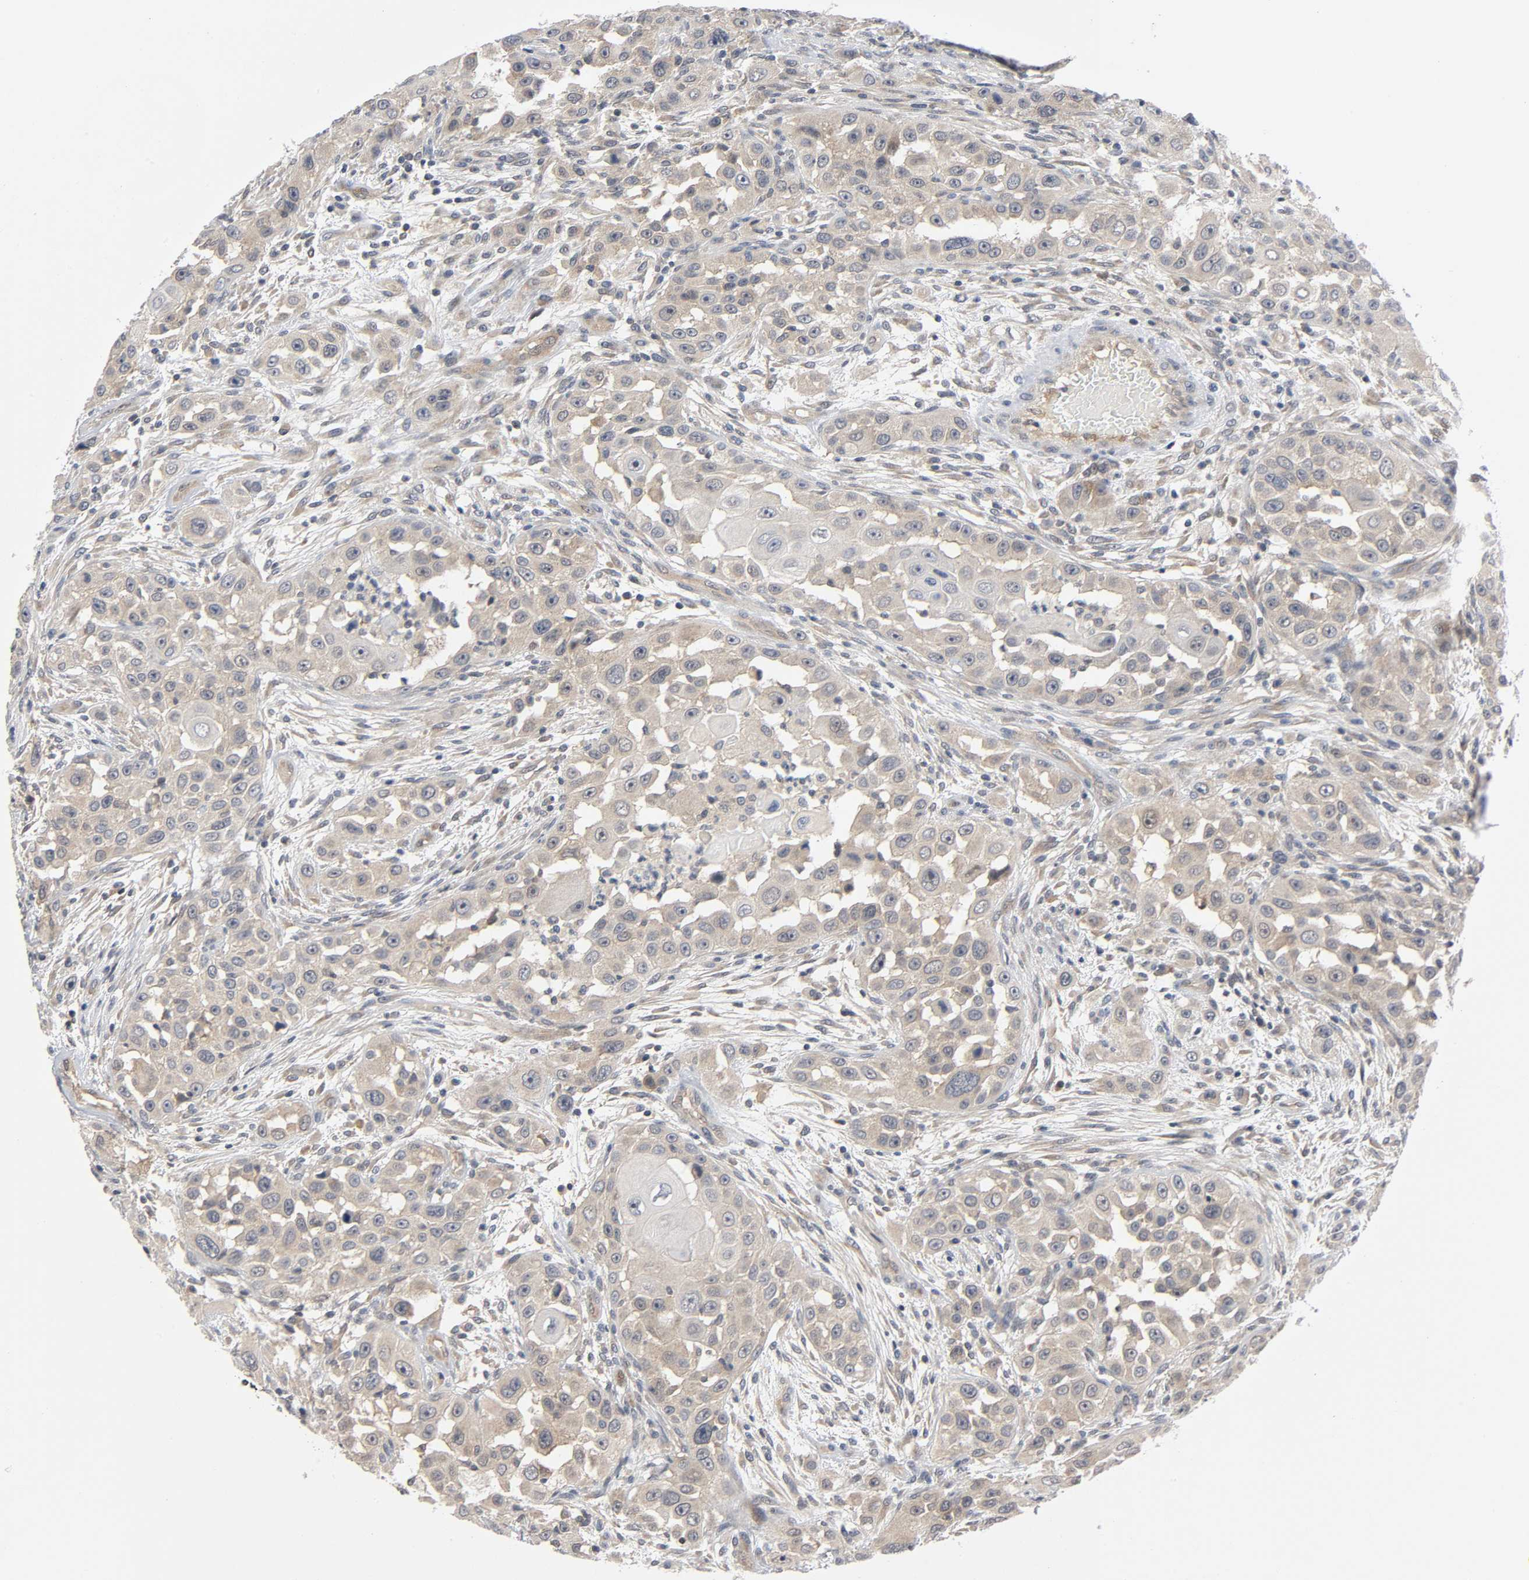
{"staining": {"intensity": "weak", "quantity": ">75%", "location": "cytoplasmic/membranous"}, "tissue": "head and neck cancer", "cell_type": "Tumor cells", "image_type": "cancer", "snomed": [{"axis": "morphology", "description": "Carcinoma, NOS"}, {"axis": "topography", "description": "Head-Neck"}], "caption": "Head and neck carcinoma stained for a protein displays weak cytoplasmic/membranous positivity in tumor cells.", "gene": "MAPK8", "patient": {"sex": "male", "age": 87}}